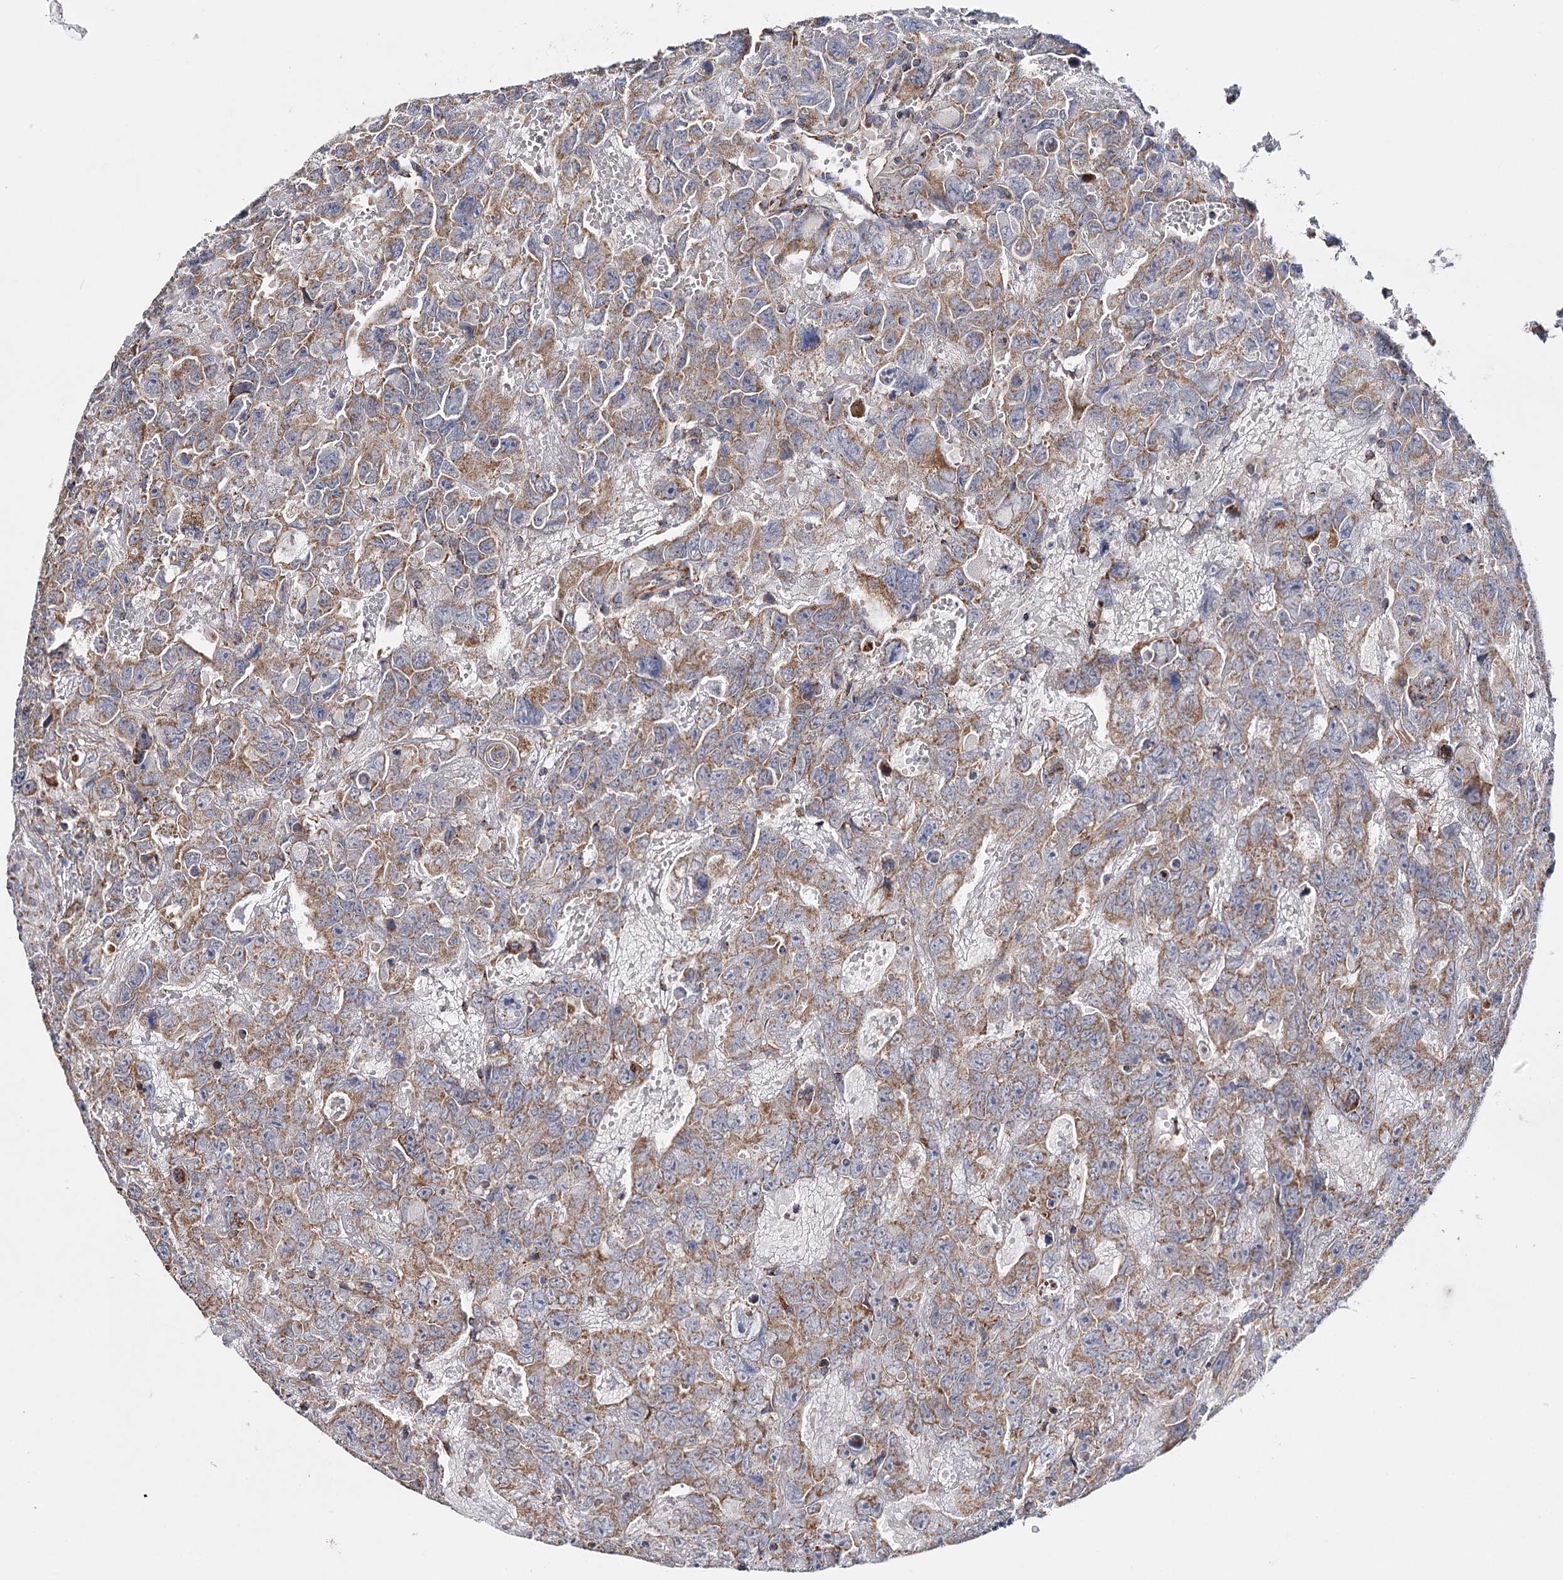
{"staining": {"intensity": "moderate", "quantity": ">75%", "location": "cytoplasmic/membranous"}, "tissue": "testis cancer", "cell_type": "Tumor cells", "image_type": "cancer", "snomed": [{"axis": "morphology", "description": "Carcinoma, Embryonal, NOS"}, {"axis": "topography", "description": "Testis"}], "caption": "This histopathology image exhibits immunohistochemistry (IHC) staining of human testis cancer (embryonal carcinoma), with medium moderate cytoplasmic/membranous positivity in about >75% of tumor cells.", "gene": "CFAP46", "patient": {"sex": "male", "age": 45}}